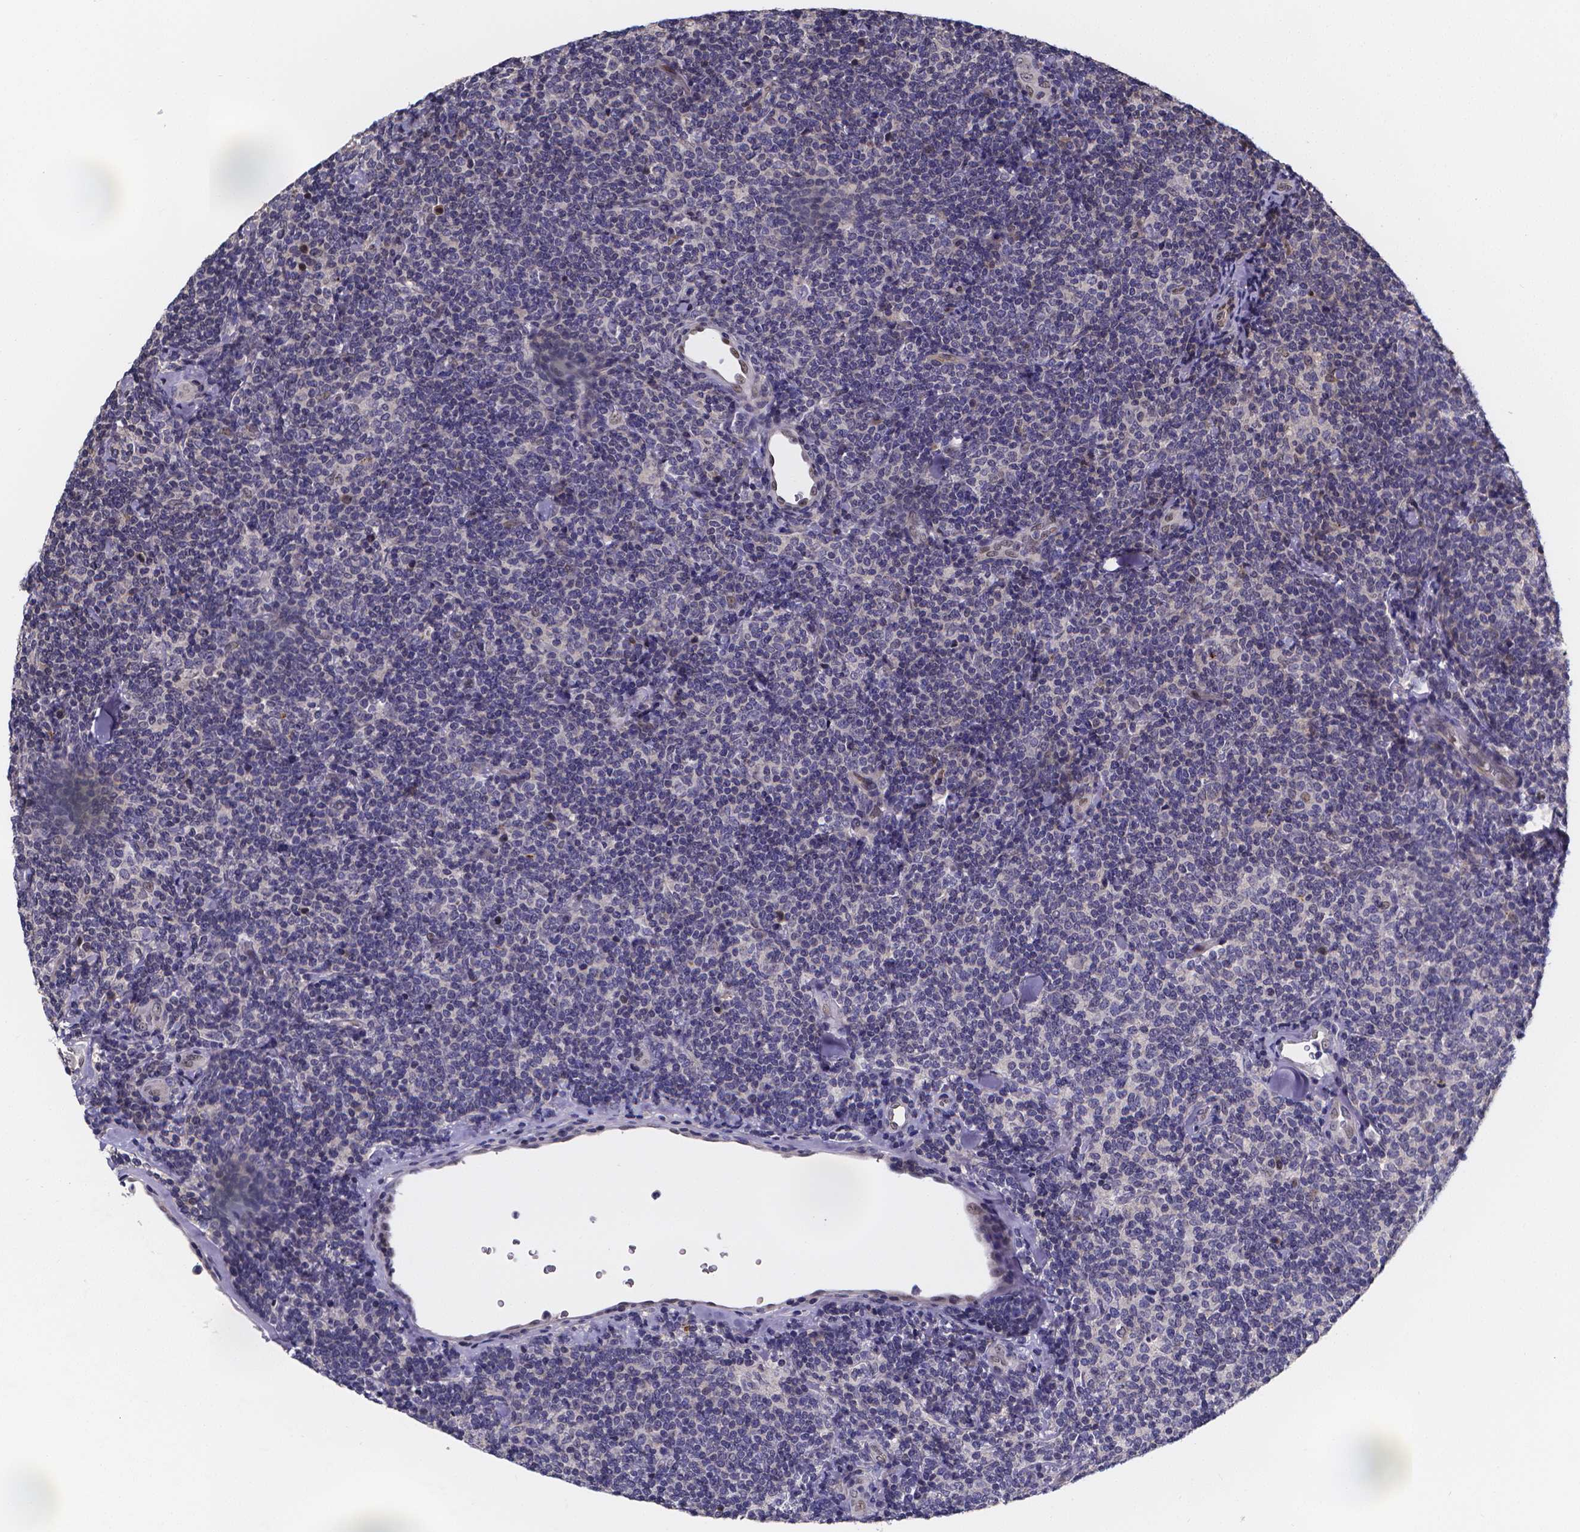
{"staining": {"intensity": "negative", "quantity": "none", "location": "none"}, "tissue": "lymphoma", "cell_type": "Tumor cells", "image_type": "cancer", "snomed": [{"axis": "morphology", "description": "Malignant lymphoma, non-Hodgkin's type, Low grade"}, {"axis": "topography", "description": "Lymph node"}], "caption": "This is an IHC micrograph of human low-grade malignant lymphoma, non-Hodgkin's type. There is no expression in tumor cells.", "gene": "PAH", "patient": {"sex": "female", "age": 56}}